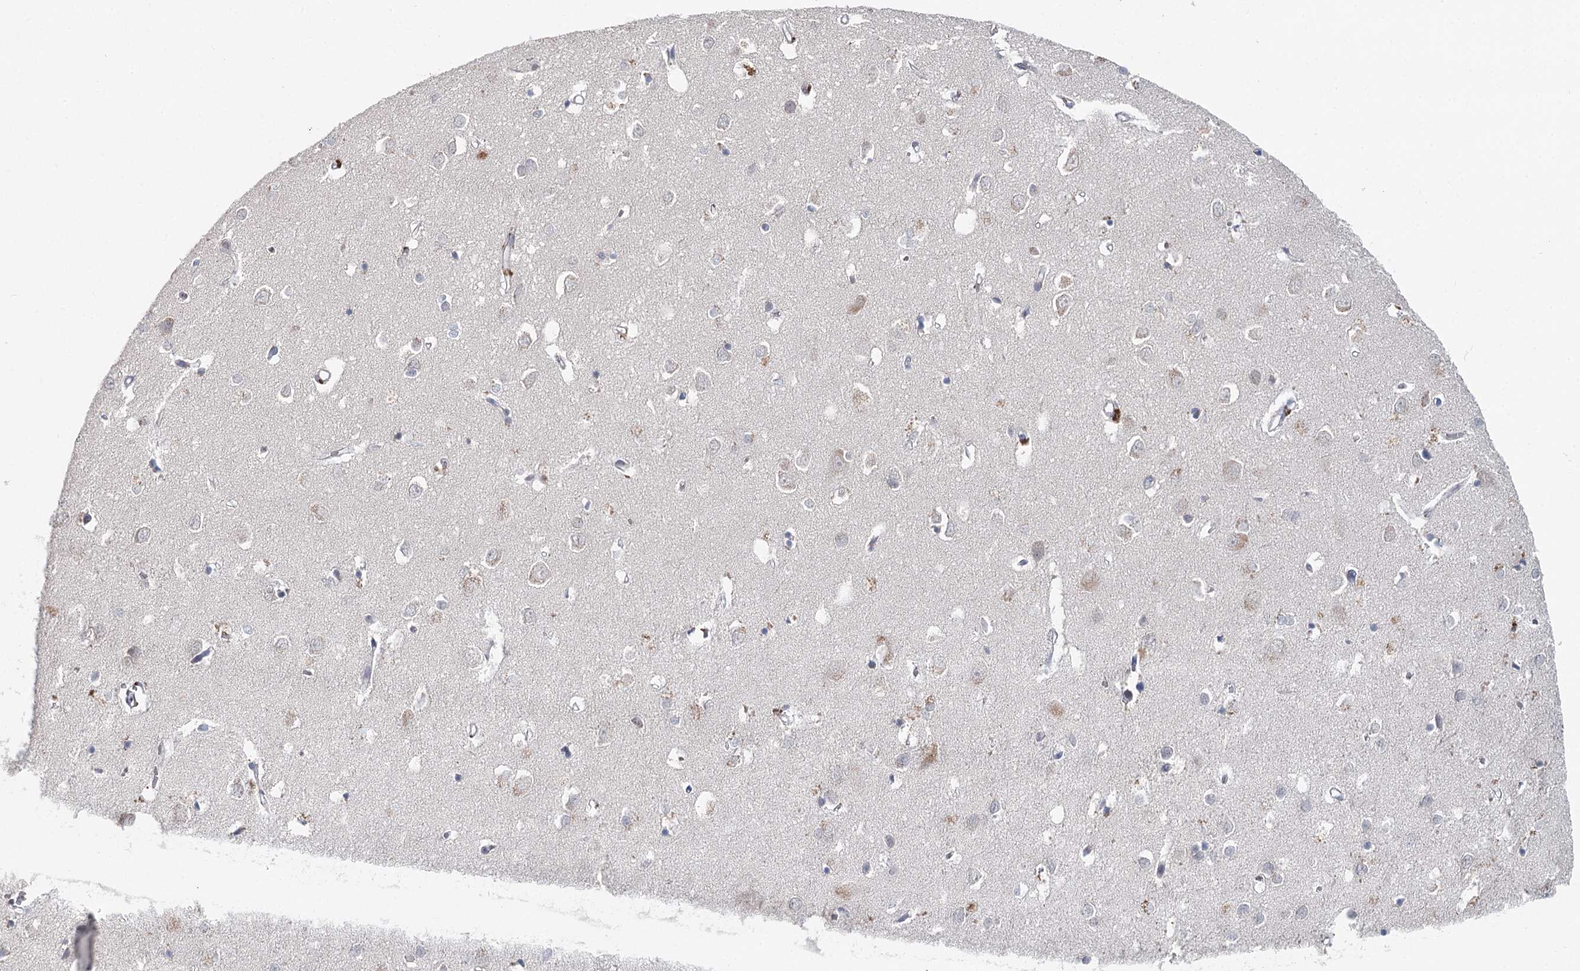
{"staining": {"intensity": "negative", "quantity": "none", "location": "none"}, "tissue": "cerebral cortex", "cell_type": "Endothelial cells", "image_type": "normal", "snomed": [{"axis": "morphology", "description": "Normal tissue, NOS"}, {"axis": "topography", "description": "Cerebral cortex"}], "caption": "Endothelial cells show no significant staining in benign cerebral cortex. (Brightfield microscopy of DAB immunohistochemistry at high magnification).", "gene": "FBXO7", "patient": {"sex": "female", "age": 64}}